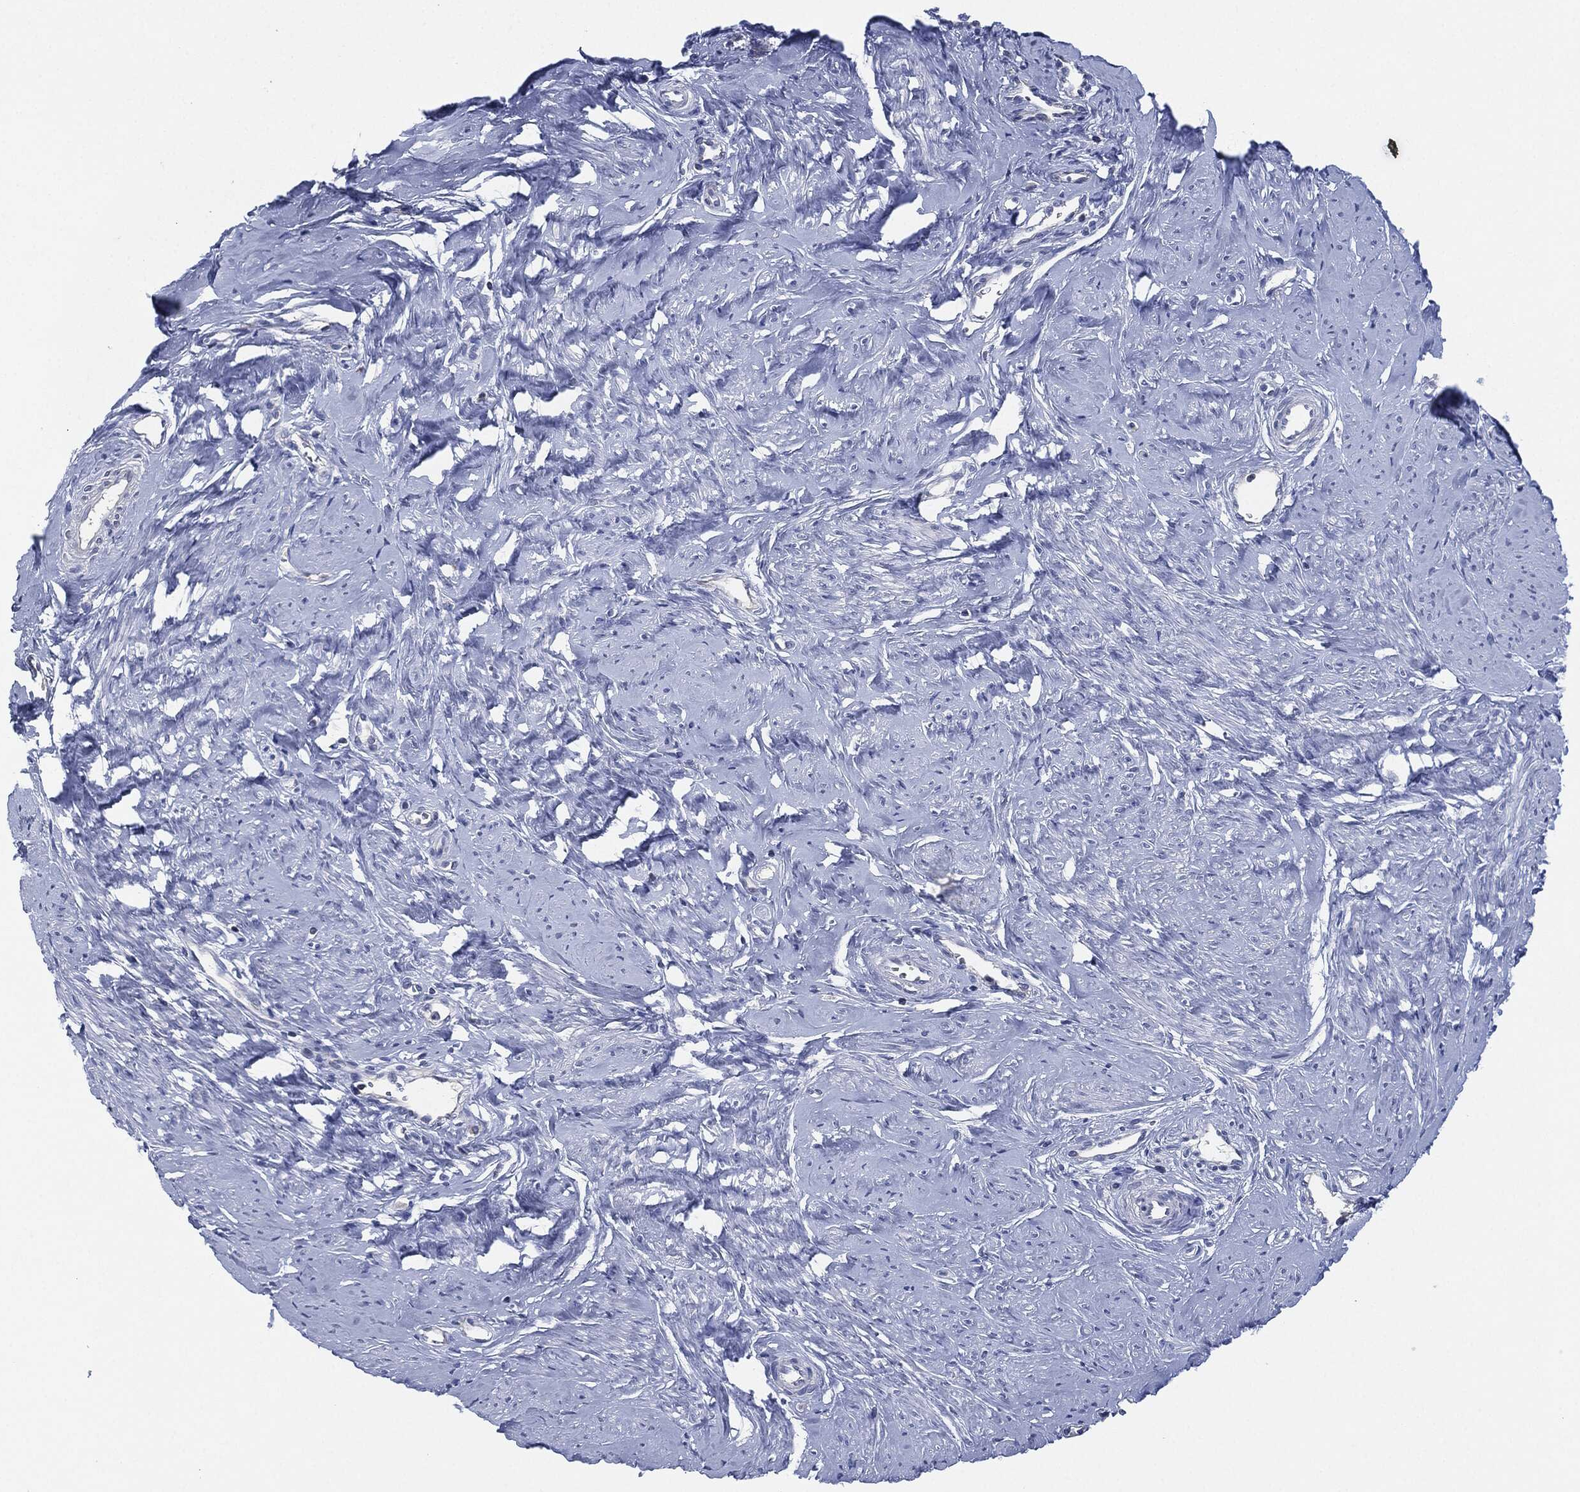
{"staining": {"intensity": "negative", "quantity": "none", "location": "none"}, "tissue": "smooth muscle", "cell_type": "Smooth muscle cells", "image_type": "normal", "snomed": [{"axis": "morphology", "description": "Normal tissue, NOS"}, {"axis": "topography", "description": "Smooth muscle"}], "caption": "Protein analysis of normal smooth muscle displays no significant expression in smooth muscle cells.", "gene": "SHROOM2", "patient": {"sex": "female", "age": 48}}